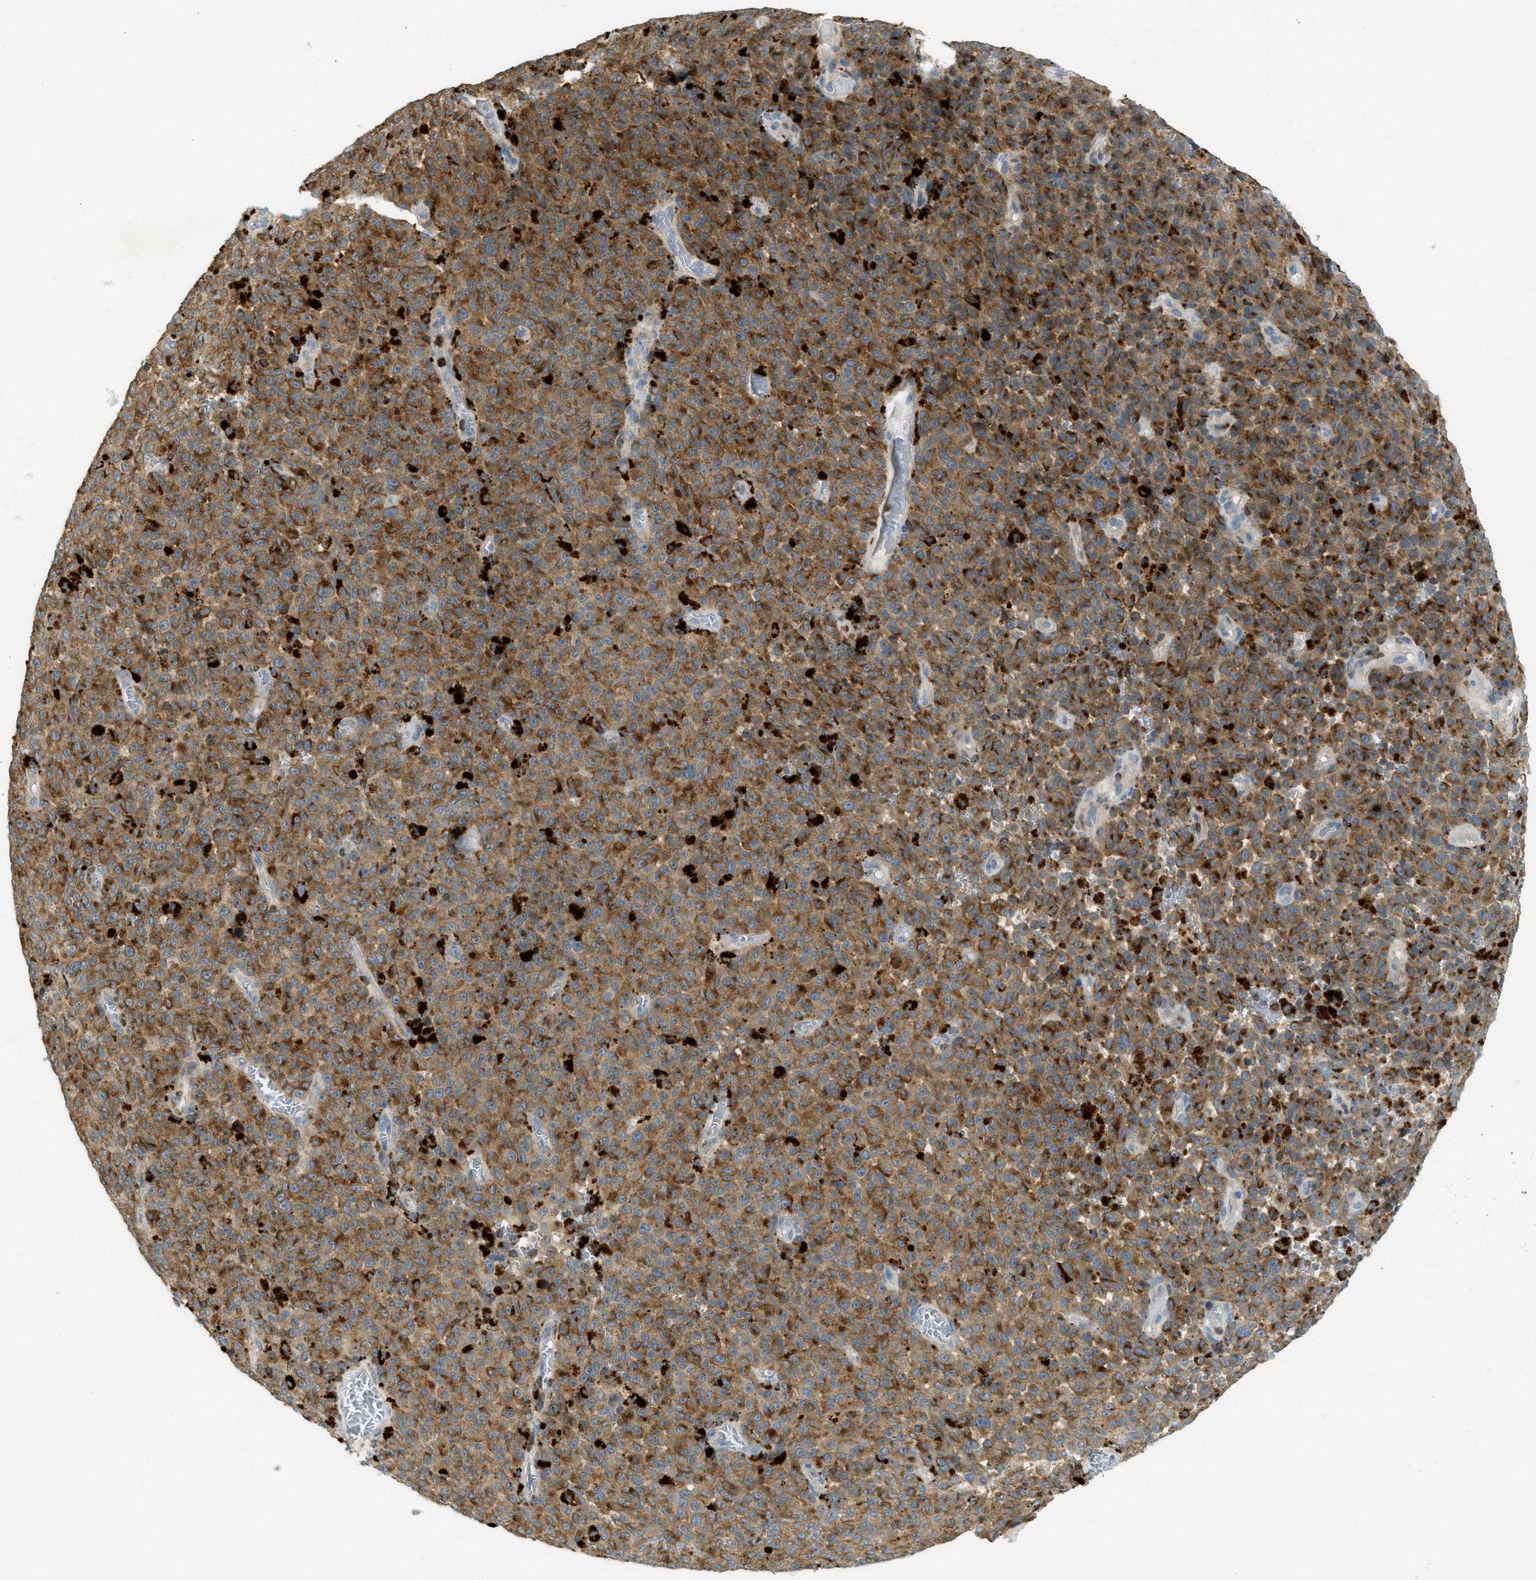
{"staining": {"intensity": "moderate", "quantity": ">75%", "location": "cytoplasmic/membranous"}, "tissue": "melanoma", "cell_type": "Tumor cells", "image_type": "cancer", "snomed": [{"axis": "morphology", "description": "Malignant melanoma, NOS"}, {"axis": "topography", "description": "Skin"}], "caption": "Protein staining by immunohistochemistry (IHC) exhibits moderate cytoplasmic/membranous expression in approximately >75% of tumor cells in melanoma.", "gene": "PLBD2", "patient": {"sex": "female", "age": 82}}